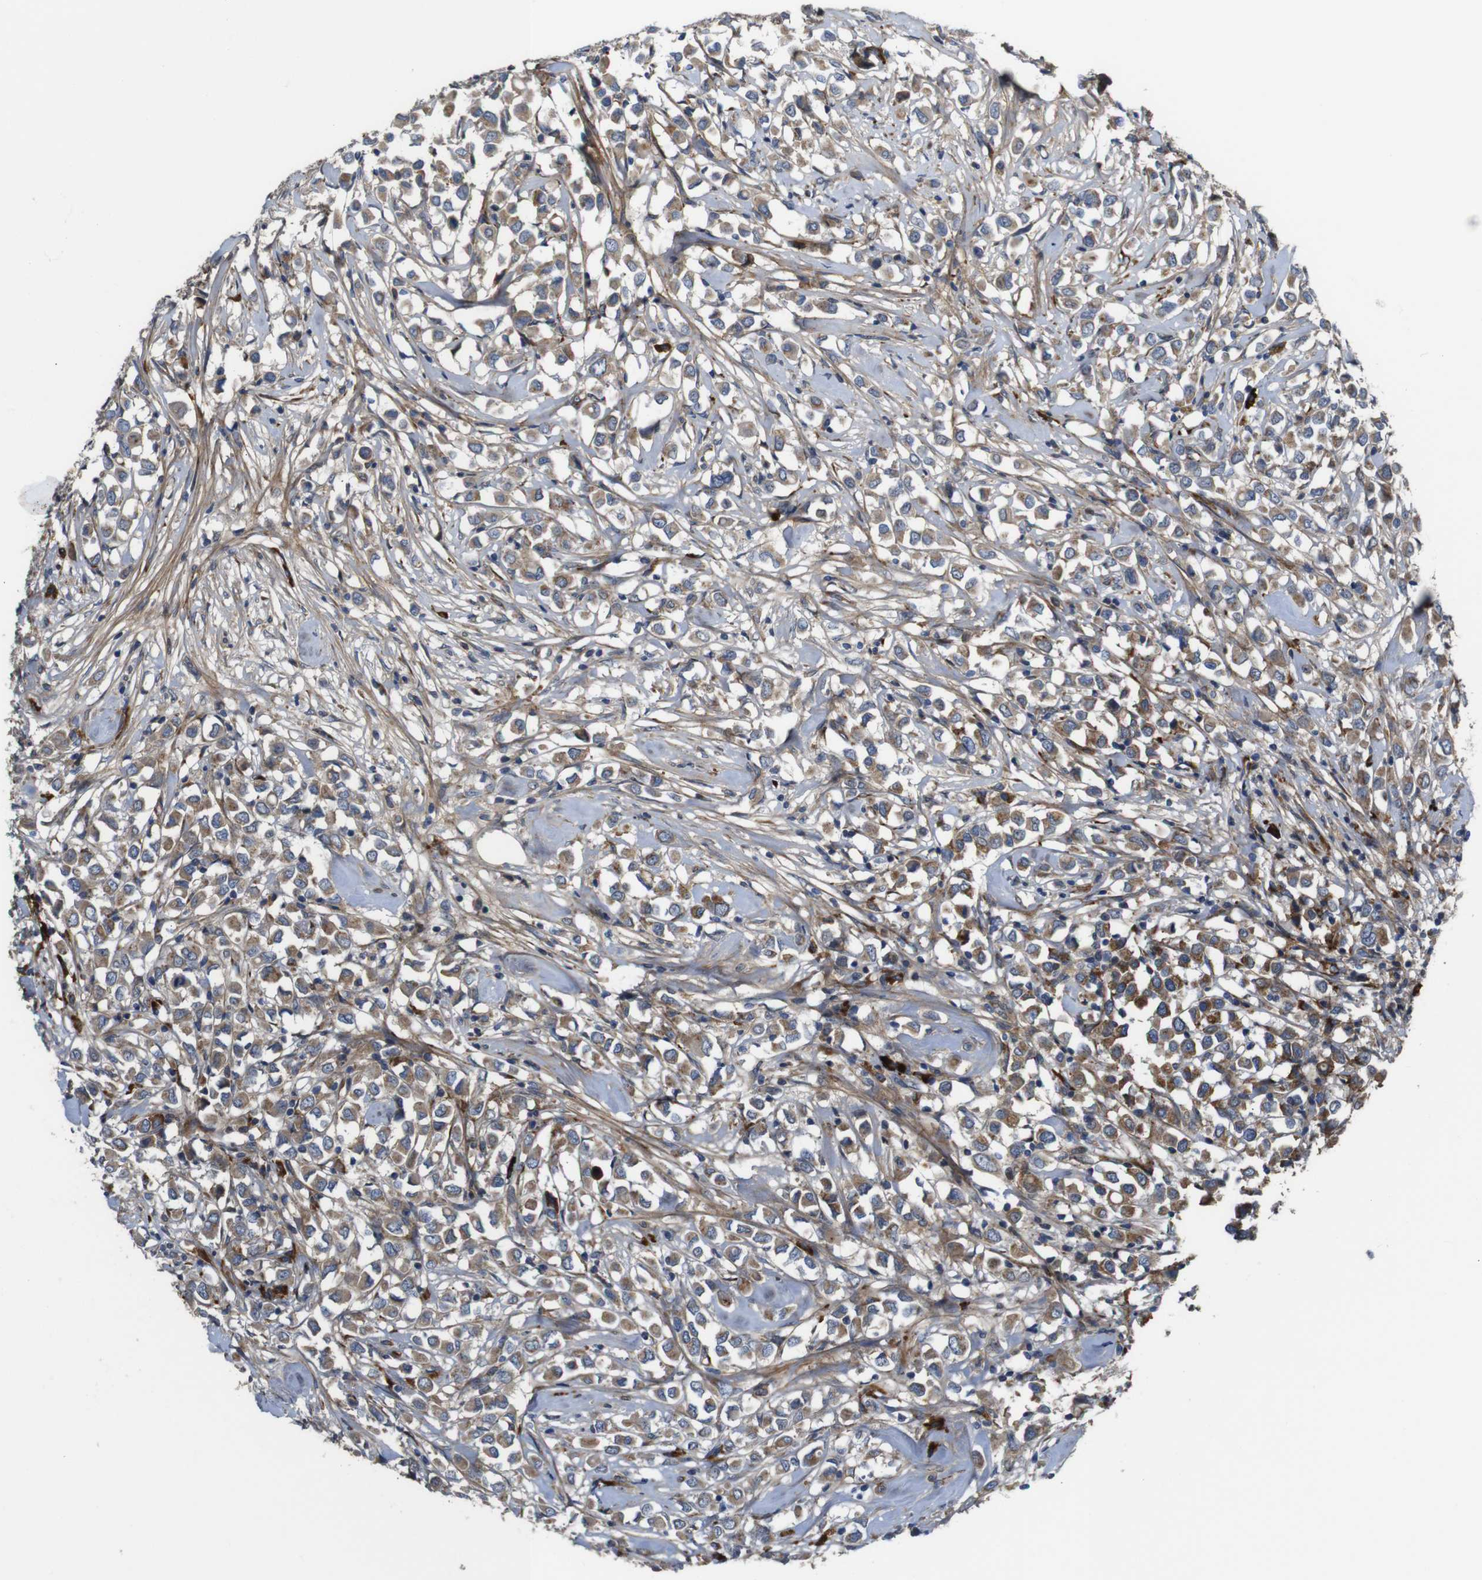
{"staining": {"intensity": "moderate", "quantity": ">75%", "location": "cytoplasmic/membranous"}, "tissue": "breast cancer", "cell_type": "Tumor cells", "image_type": "cancer", "snomed": [{"axis": "morphology", "description": "Duct carcinoma"}, {"axis": "topography", "description": "Breast"}], "caption": "Moderate cytoplasmic/membranous staining for a protein is identified in approximately >75% of tumor cells of breast cancer using IHC.", "gene": "UBE2G2", "patient": {"sex": "female", "age": 61}}